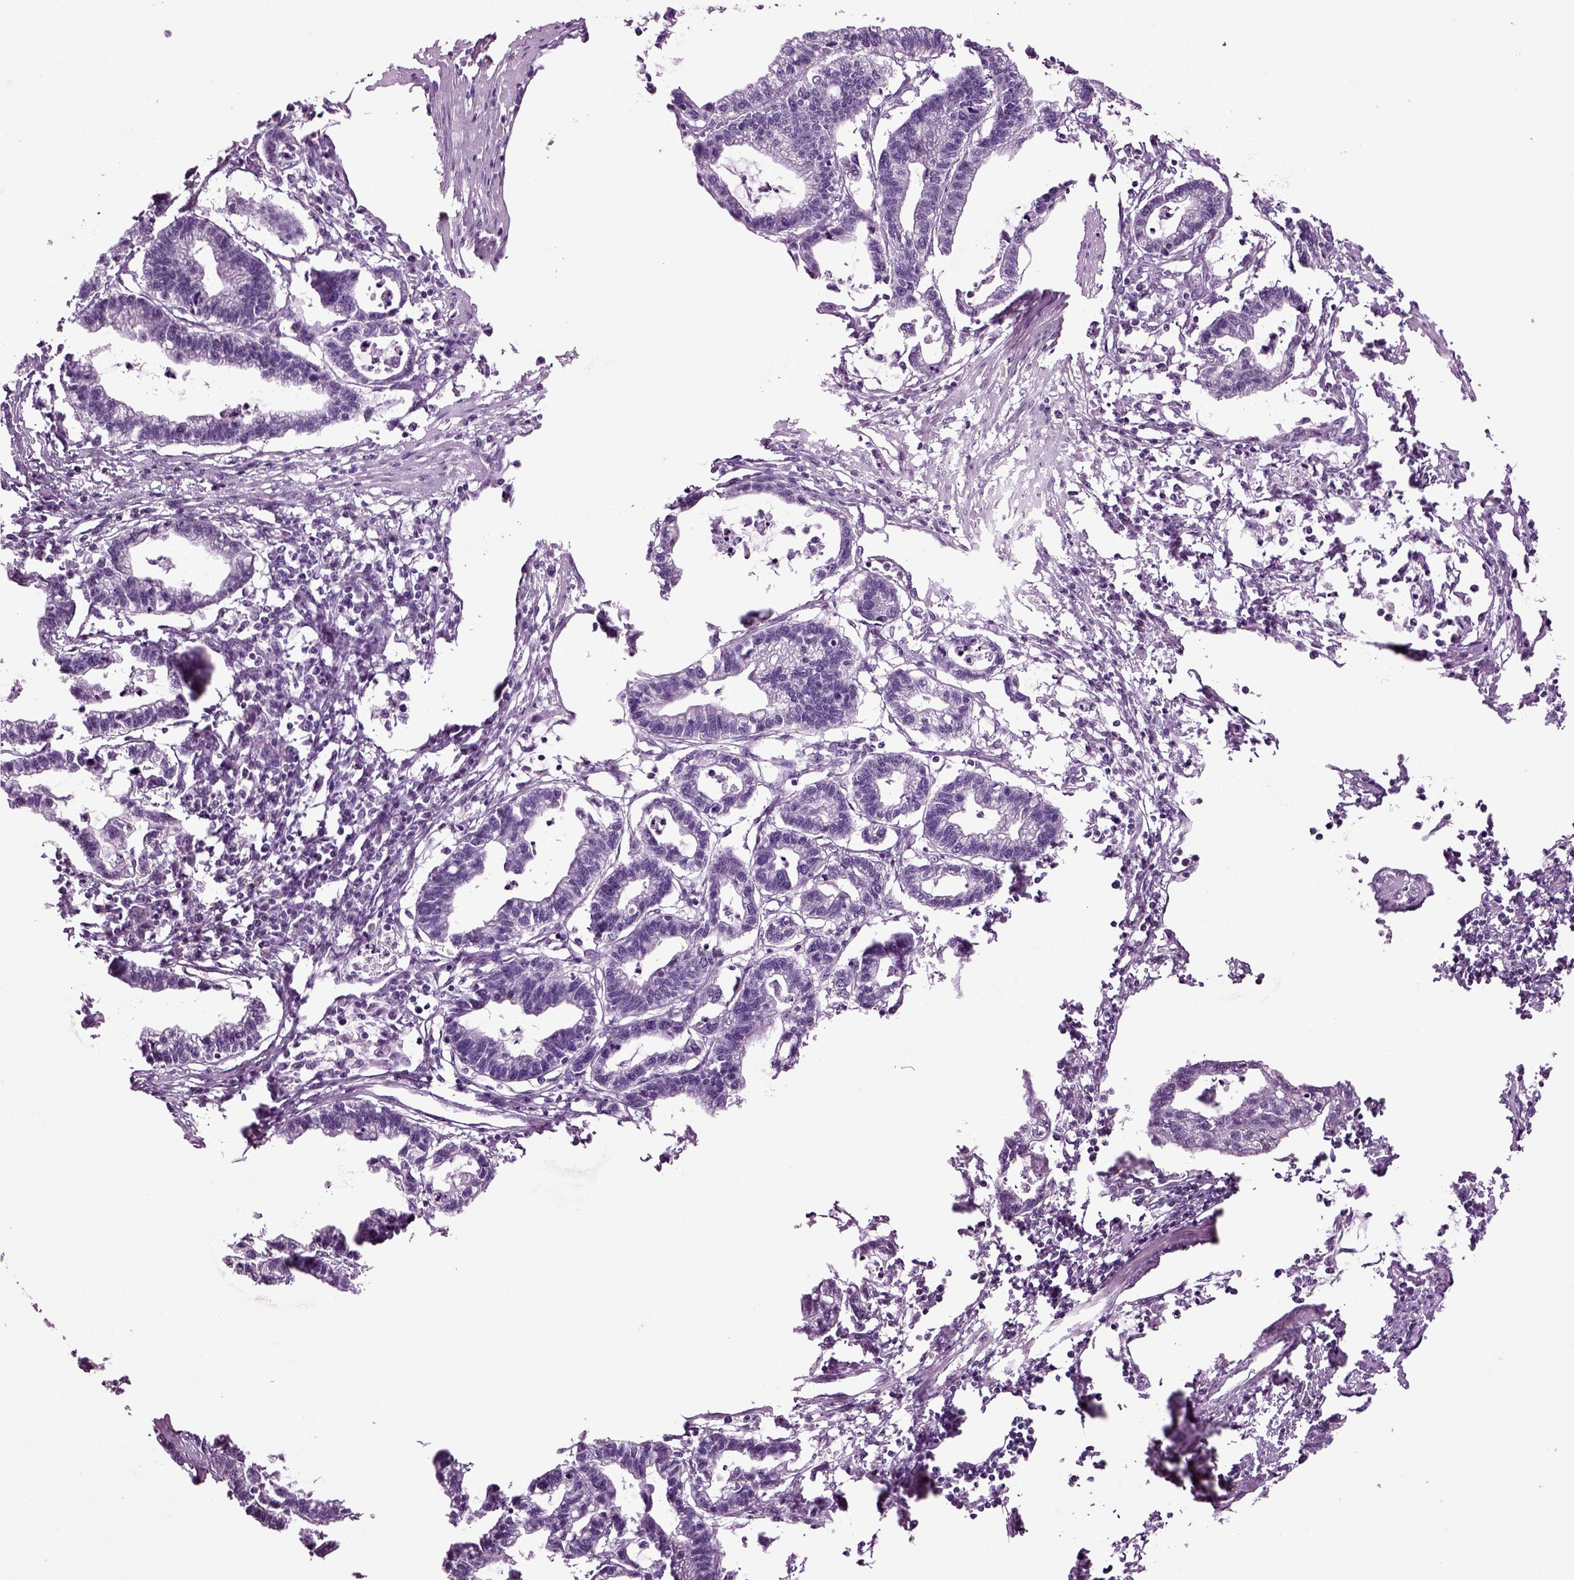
{"staining": {"intensity": "negative", "quantity": "none", "location": "none"}, "tissue": "stomach cancer", "cell_type": "Tumor cells", "image_type": "cancer", "snomed": [{"axis": "morphology", "description": "Adenocarcinoma, NOS"}, {"axis": "topography", "description": "Stomach"}], "caption": "The micrograph demonstrates no staining of tumor cells in stomach adenocarcinoma.", "gene": "SLC17A6", "patient": {"sex": "male", "age": 83}}